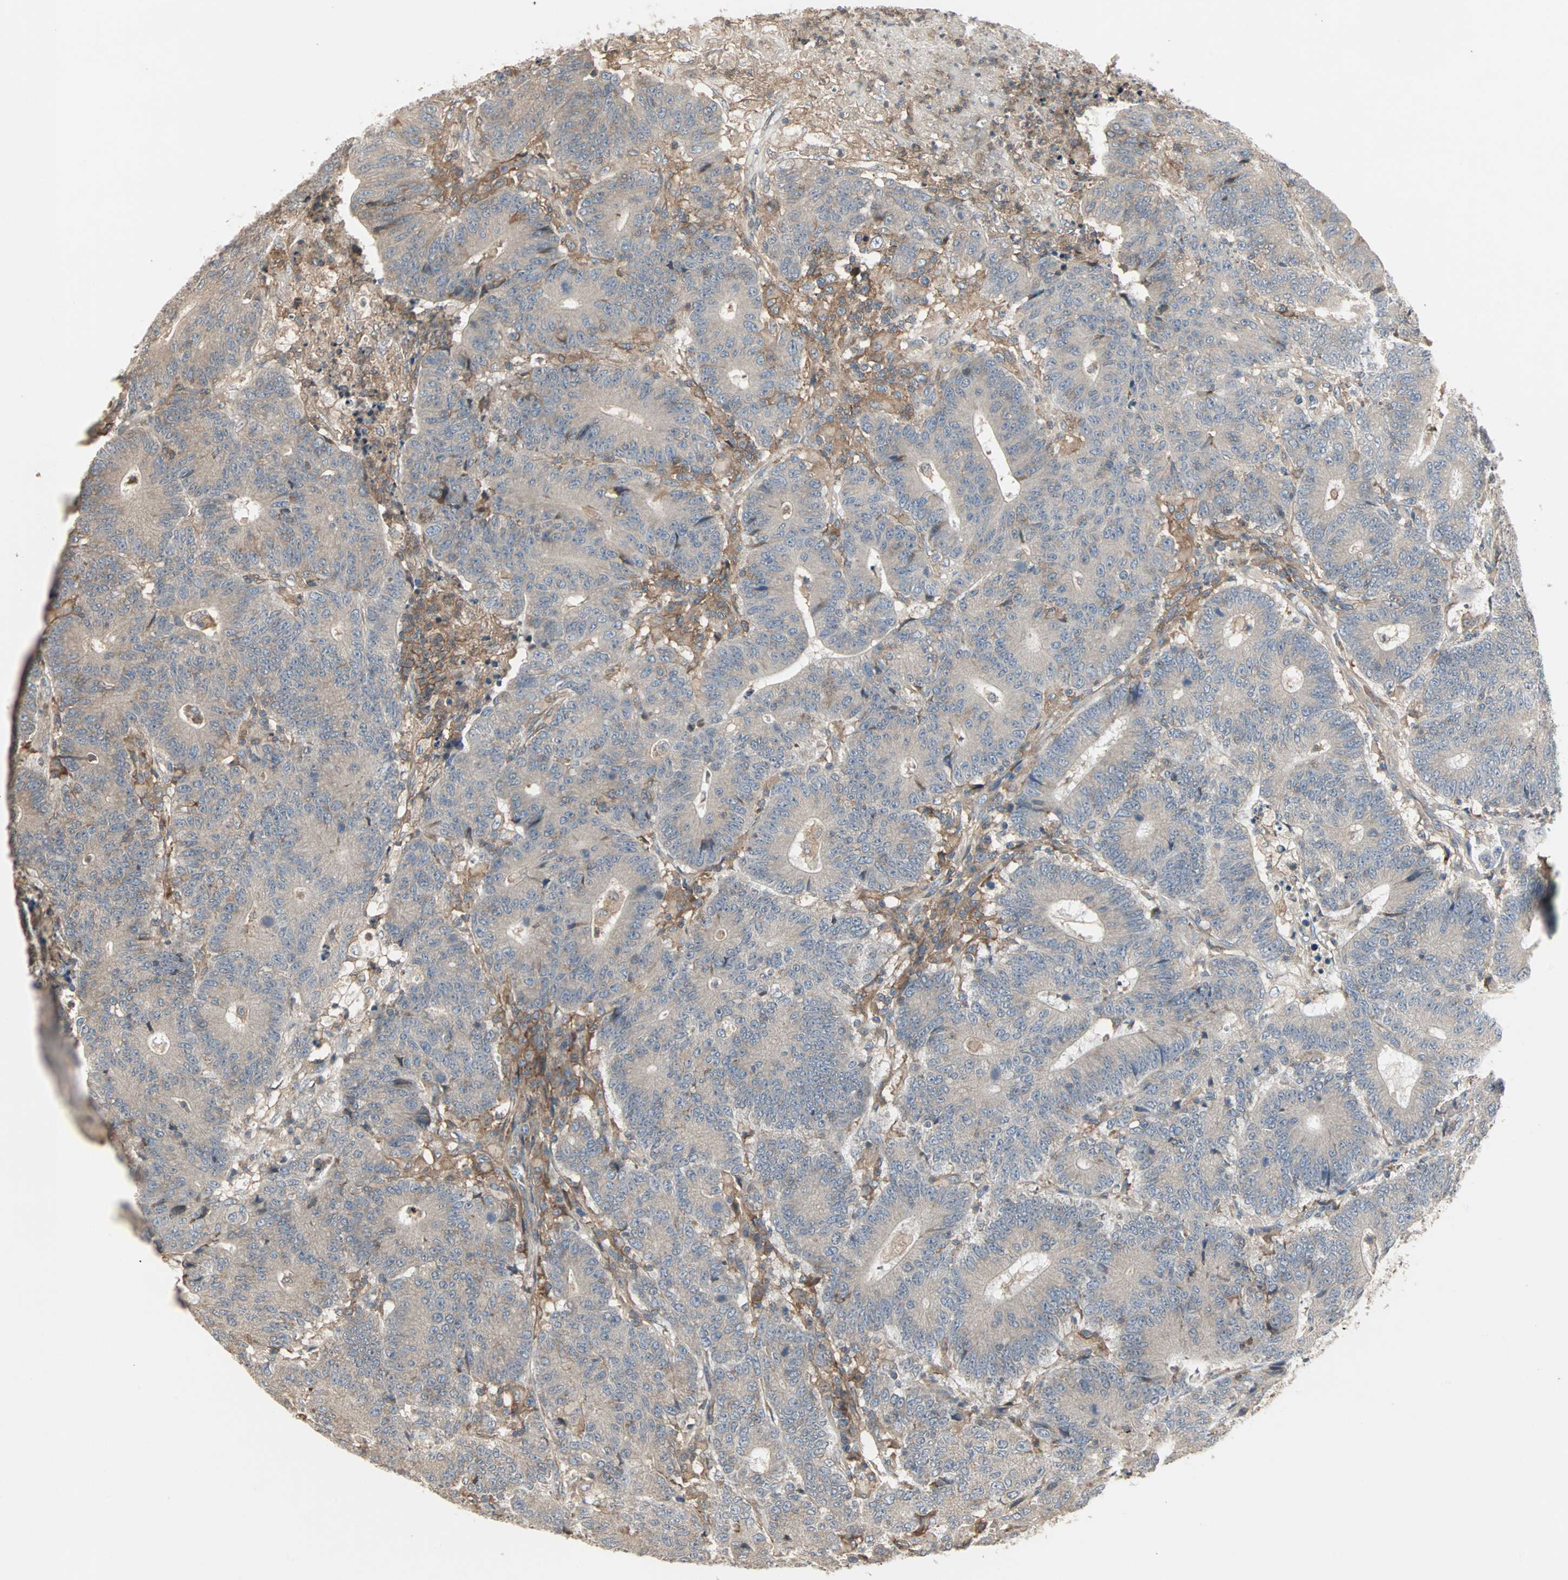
{"staining": {"intensity": "weak", "quantity": ">75%", "location": "cytoplasmic/membranous"}, "tissue": "colorectal cancer", "cell_type": "Tumor cells", "image_type": "cancer", "snomed": [{"axis": "morphology", "description": "Normal tissue, NOS"}, {"axis": "morphology", "description": "Adenocarcinoma, NOS"}, {"axis": "topography", "description": "Colon"}], "caption": "IHC staining of colorectal adenocarcinoma, which shows low levels of weak cytoplasmic/membranous staining in about >75% of tumor cells indicating weak cytoplasmic/membranous protein positivity. The staining was performed using DAB (3,3'-diaminobenzidine) (brown) for protein detection and nuclei were counterstained in hematoxylin (blue).", "gene": "GNAI2", "patient": {"sex": "female", "age": 75}}